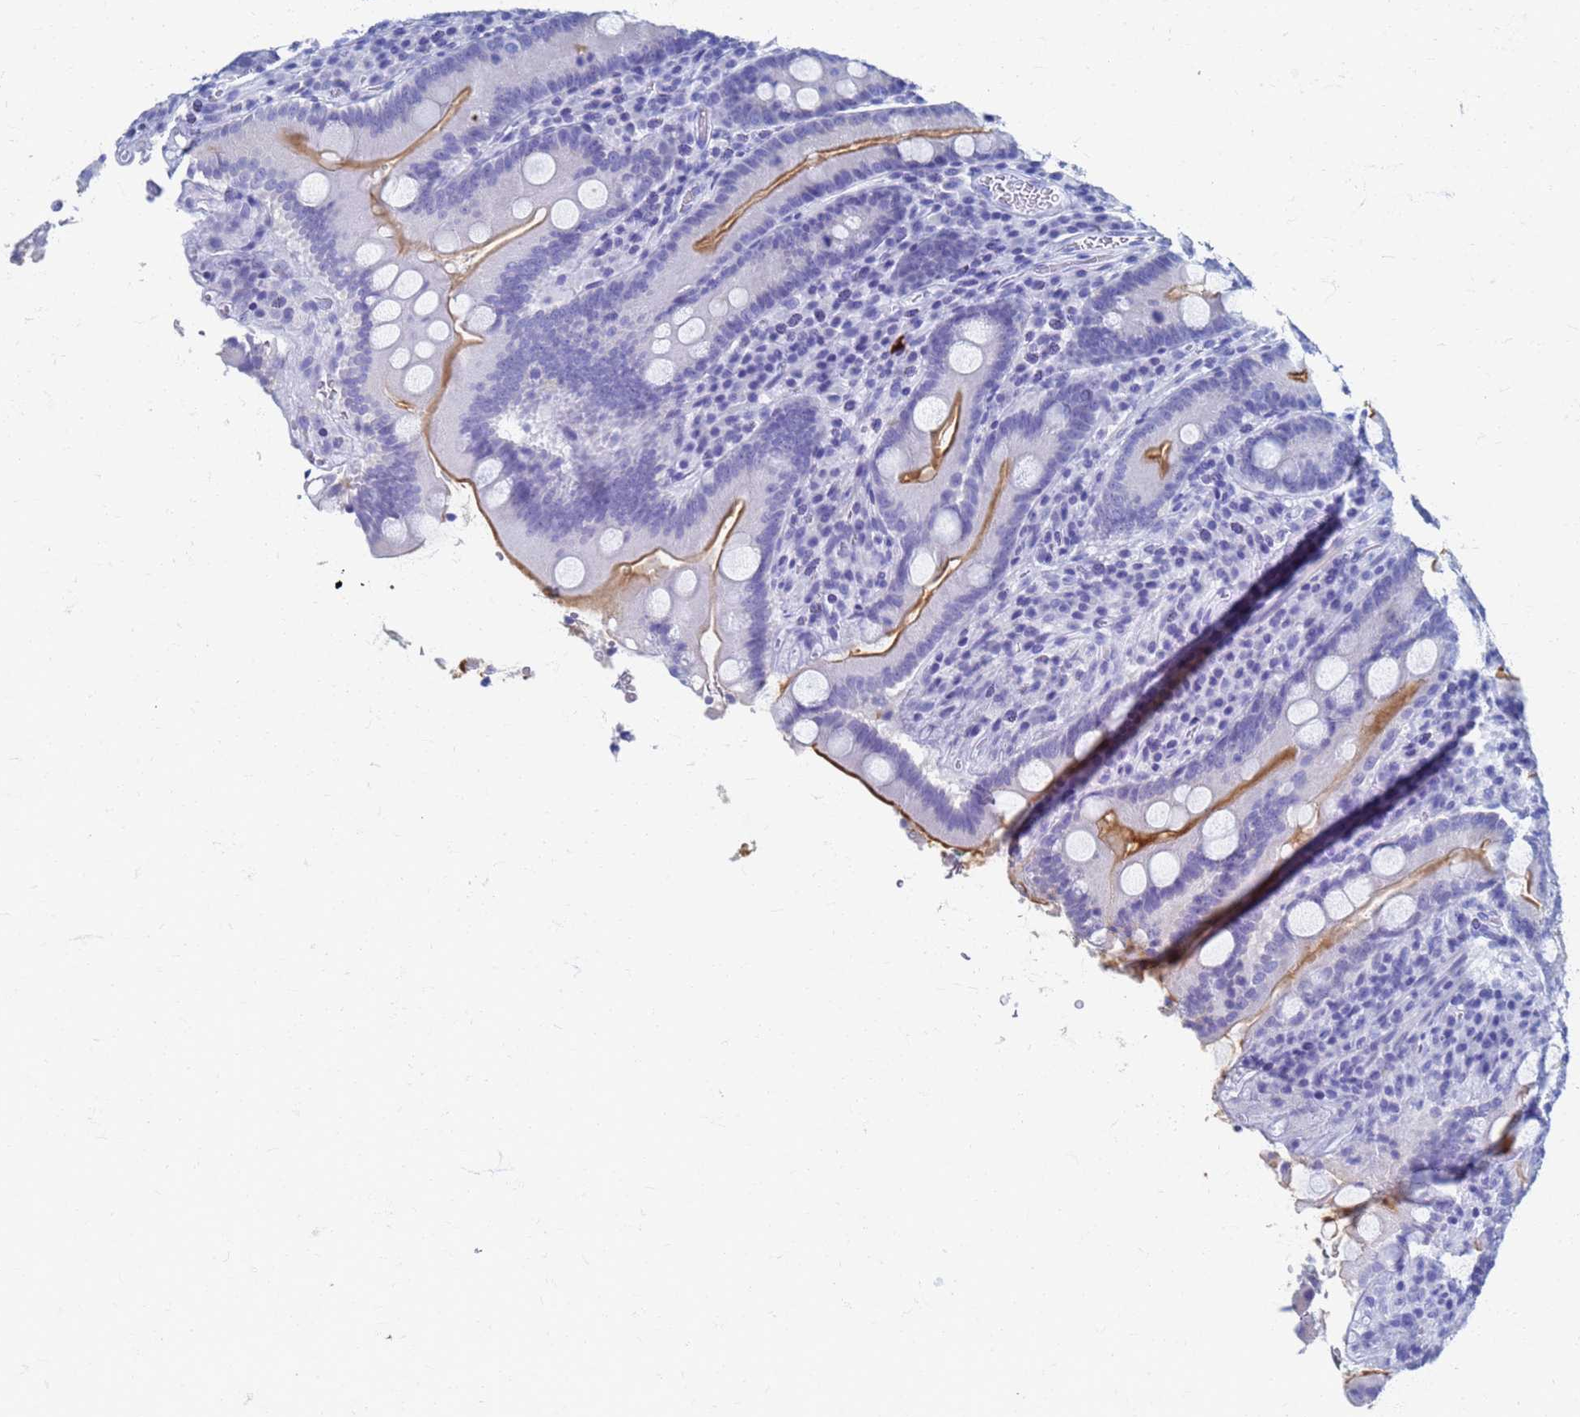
{"staining": {"intensity": "strong", "quantity": "<25%", "location": "cytoplasmic/membranous"}, "tissue": "duodenum", "cell_type": "Glandular cells", "image_type": "normal", "snomed": [{"axis": "morphology", "description": "Normal tissue, NOS"}, {"axis": "topography", "description": "Duodenum"}], "caption": "Duodenum stained with immunohistochemistry shows strong cytoplasmic/membranous staining in approximately <25% of glandular cells. (DAB (3,3'-diaminobenzidine) IHC with brightfield microscopy, high magnification).", "gene": "ATPAF1", "patient": {"sex": "male", "age": 35}}